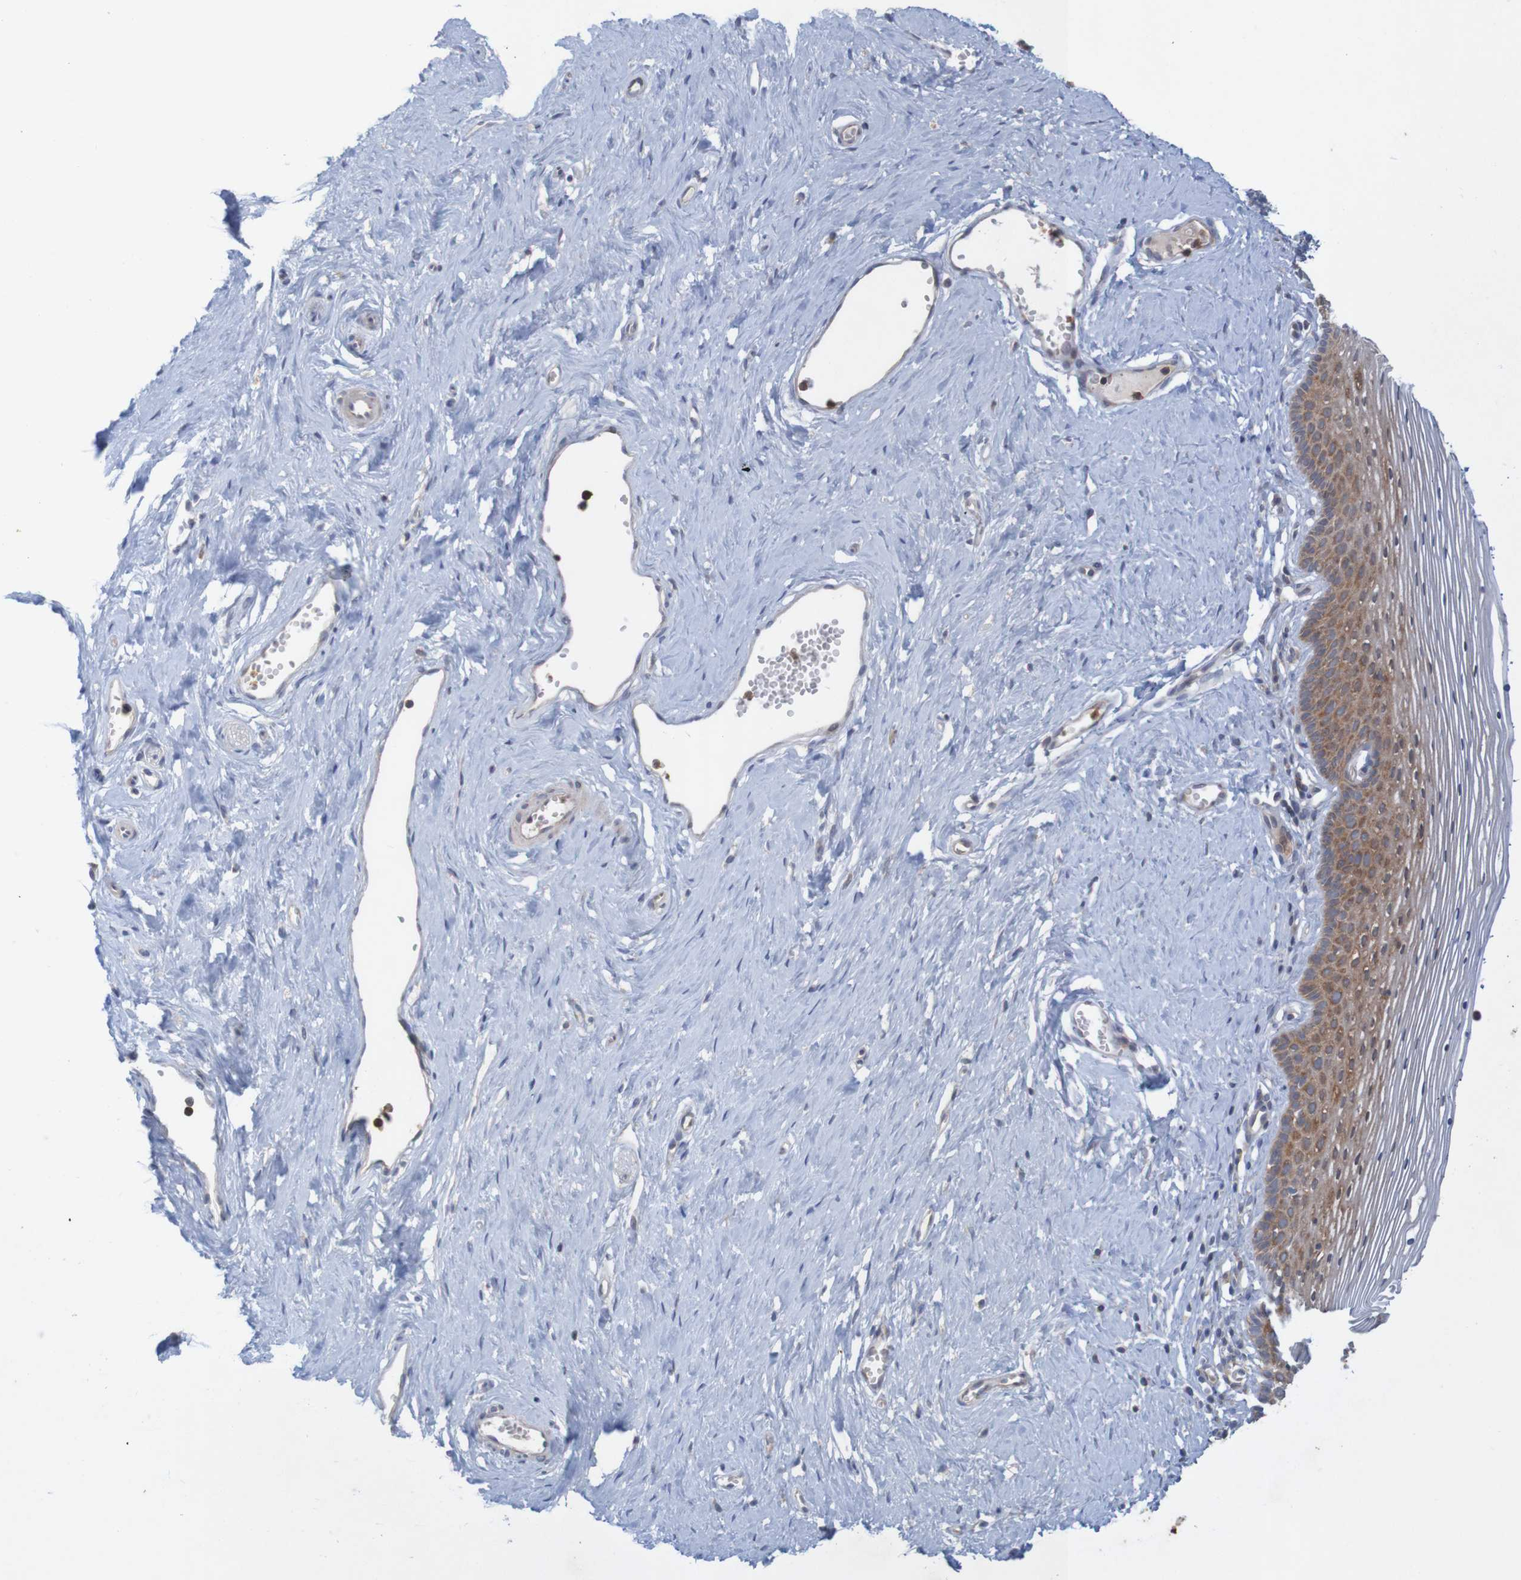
{"staining": {"intensity": "moderate", "quantity": ">75%", "location": "cytoplasmic/membranous"}, "tissue": "vagina", "cell_type": "Squamous epithelial cells", "image_type": "normal", "snomed": [{"axis": "morphology", "description": "Normal tissue, NOS"}, {"axis": "topography", "description": "Vagina"}], "caption": "Immunohistochemical staining of unremarkable vagina exhibits moderate cytoplasmic/membranous protein expression in approximately >75% of squamous epithelial cells.", "gene": "NAV2", "patient": {"sex": "female", "age": 32}}